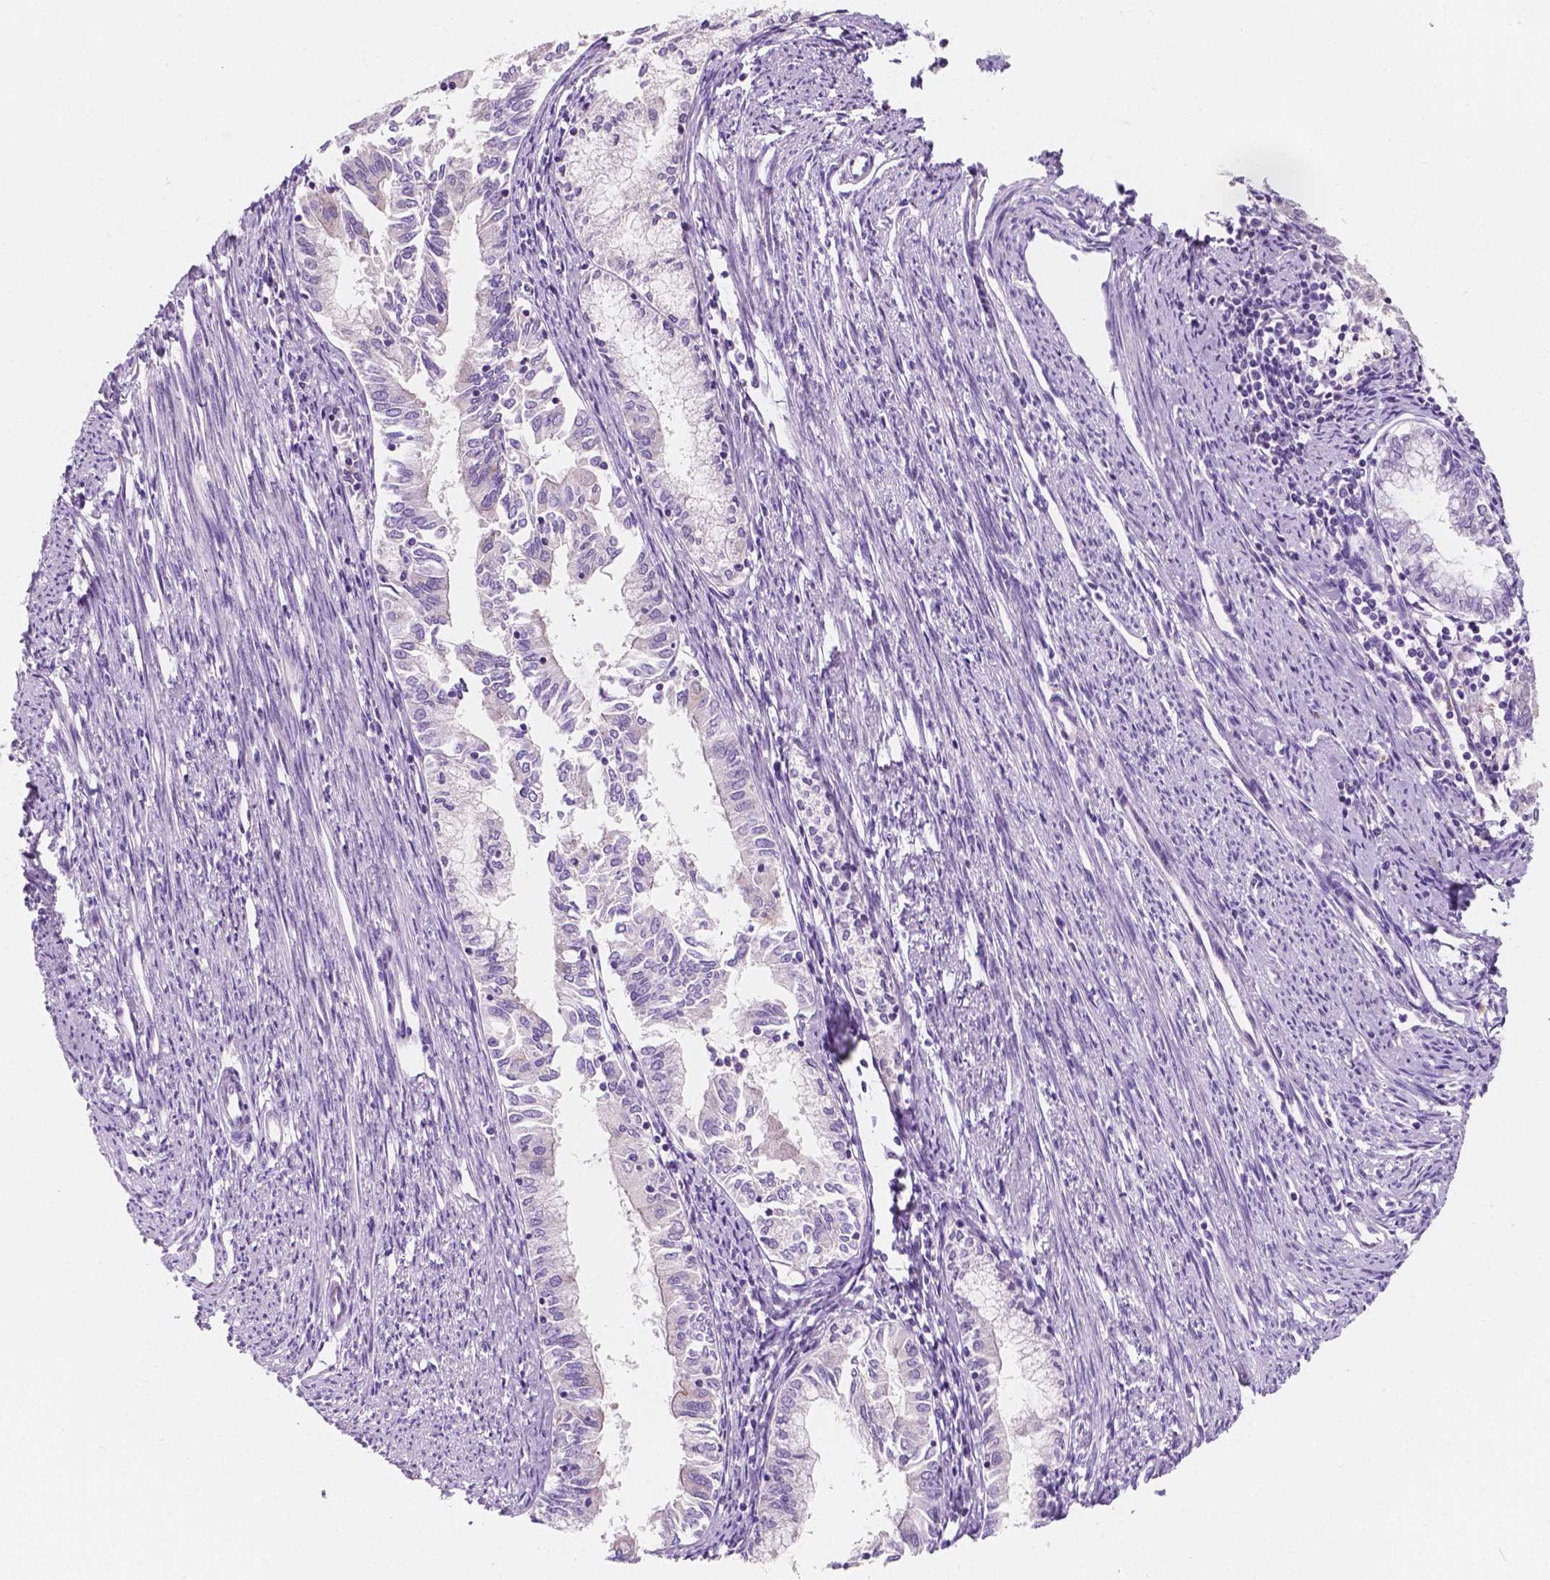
{"staining": {"intensity": "negative", "quantity": "none", "location": "none"}, "tissue": "endometrial cancer", "cell_type": "Tumor cells", "image_type": "cancer", "snomed": [{"axis": "morphology", "description": "Adenocarcinoma, NOS"}, {"axis": "topography", "description": "Endometrium"}], "caption": "Tumor cells are negative for protein expression in human endometrial cancer. The staining is performed using DAB (3,3'-diaminobenzidine) brown chromogen with nuclei counter-stained in using hematoxylin.", "gene": "SIRT2", "patient": {"sex": "female", "age": 79}}